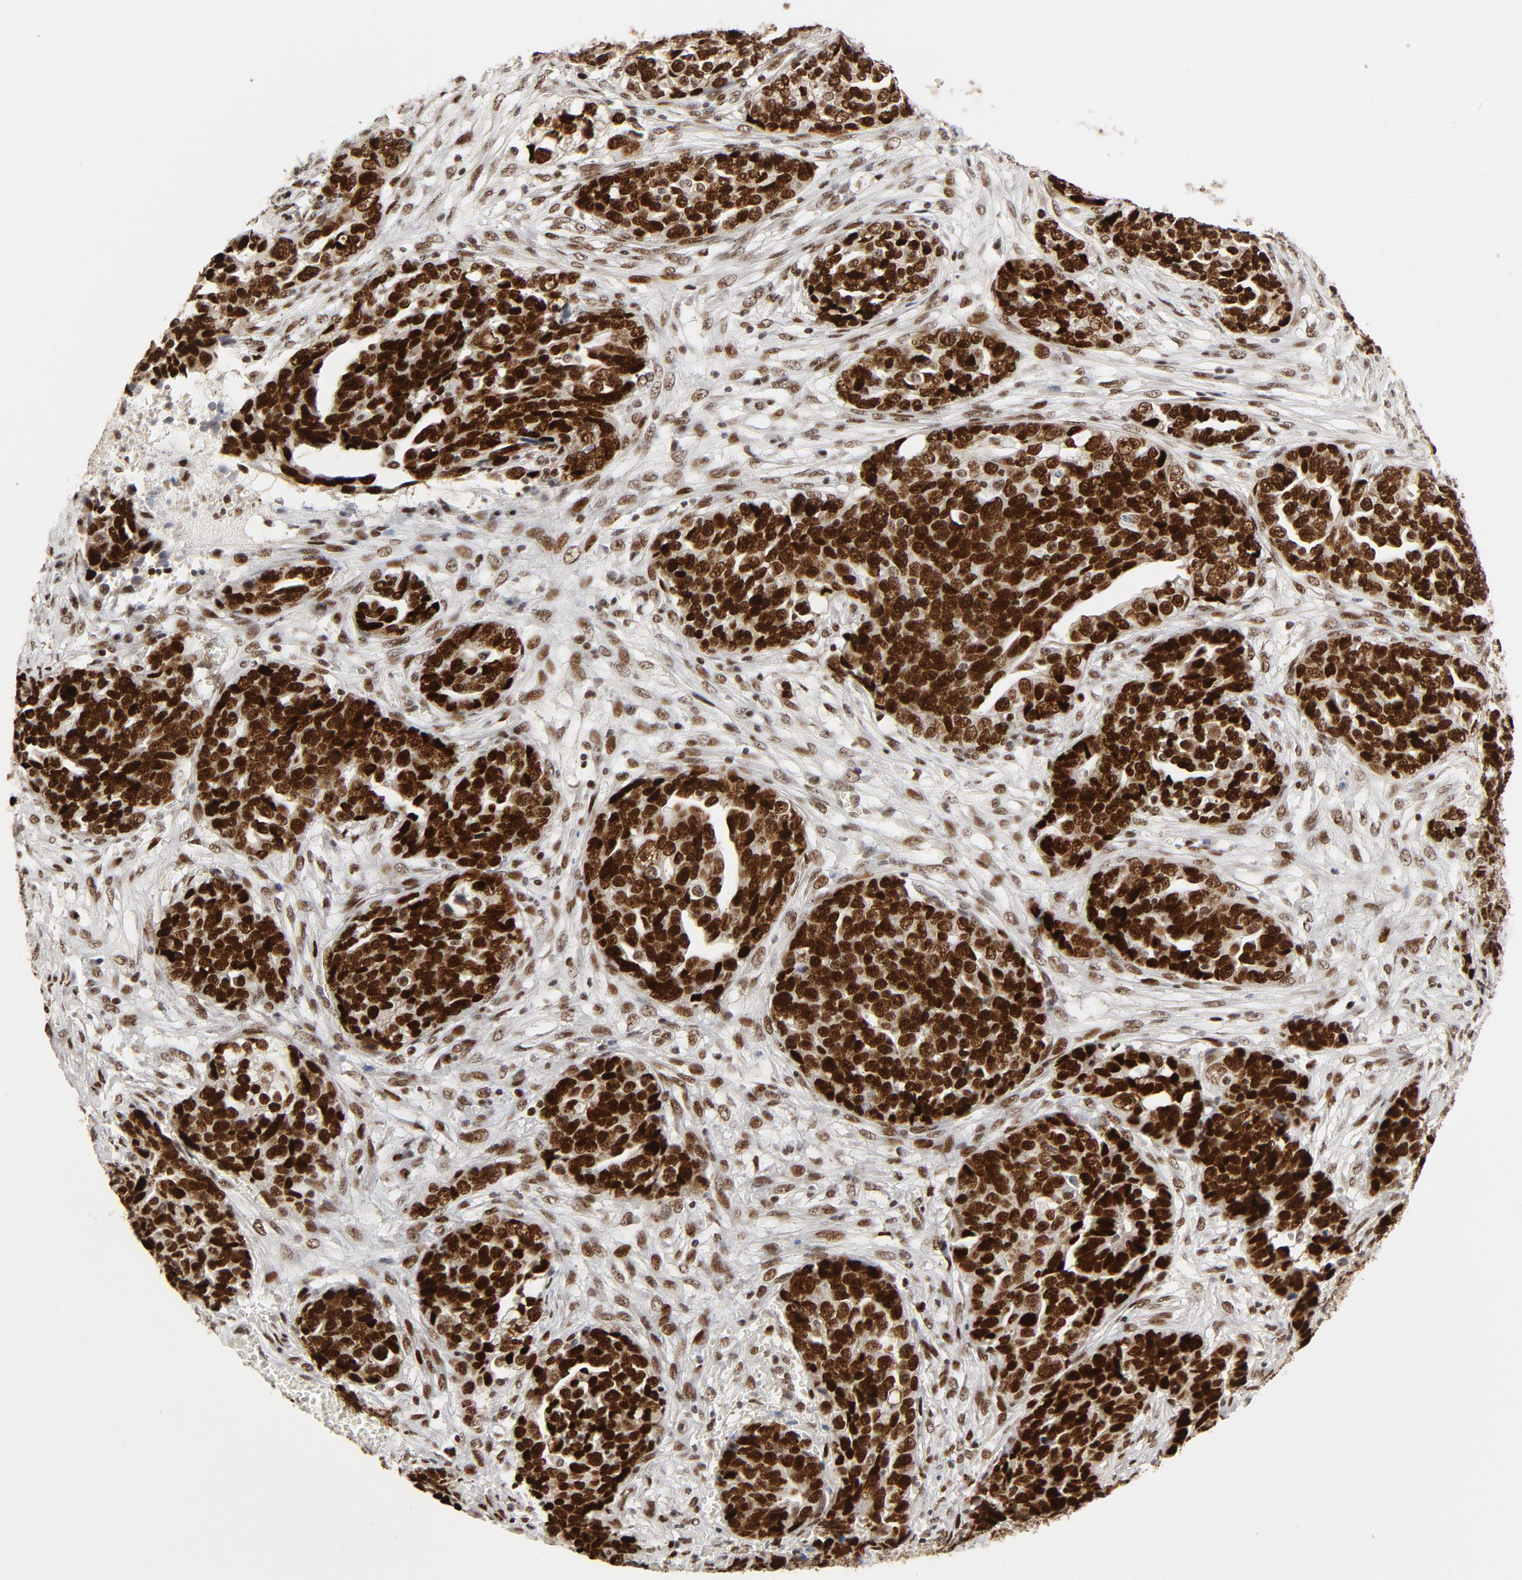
{"staining": {"intensity": "strong", "quantity": ">75%", "location": "nuclear"}, "tissue": "ovarian cancer", "cell_type": "Tumor cells", "image_type": "cancer", "snomed": [{"axis": "morphology", "description": "Normal tissue, NOS"}, {"axis": "morphology", "description": "Cystadenocarcinoma, serous, NOS"}, {"axis": "topography", "description": "Fallopian tube"}, {"axis": "topography", "description": "Ovary"}], "caption": "An image of human ovarian serous cystadenocarcinoma stained for a protein shows strong nuclear brown staining in tumor cells.", "gene": "GTF2I", "patient": {"sex": "female", "age": 56}}